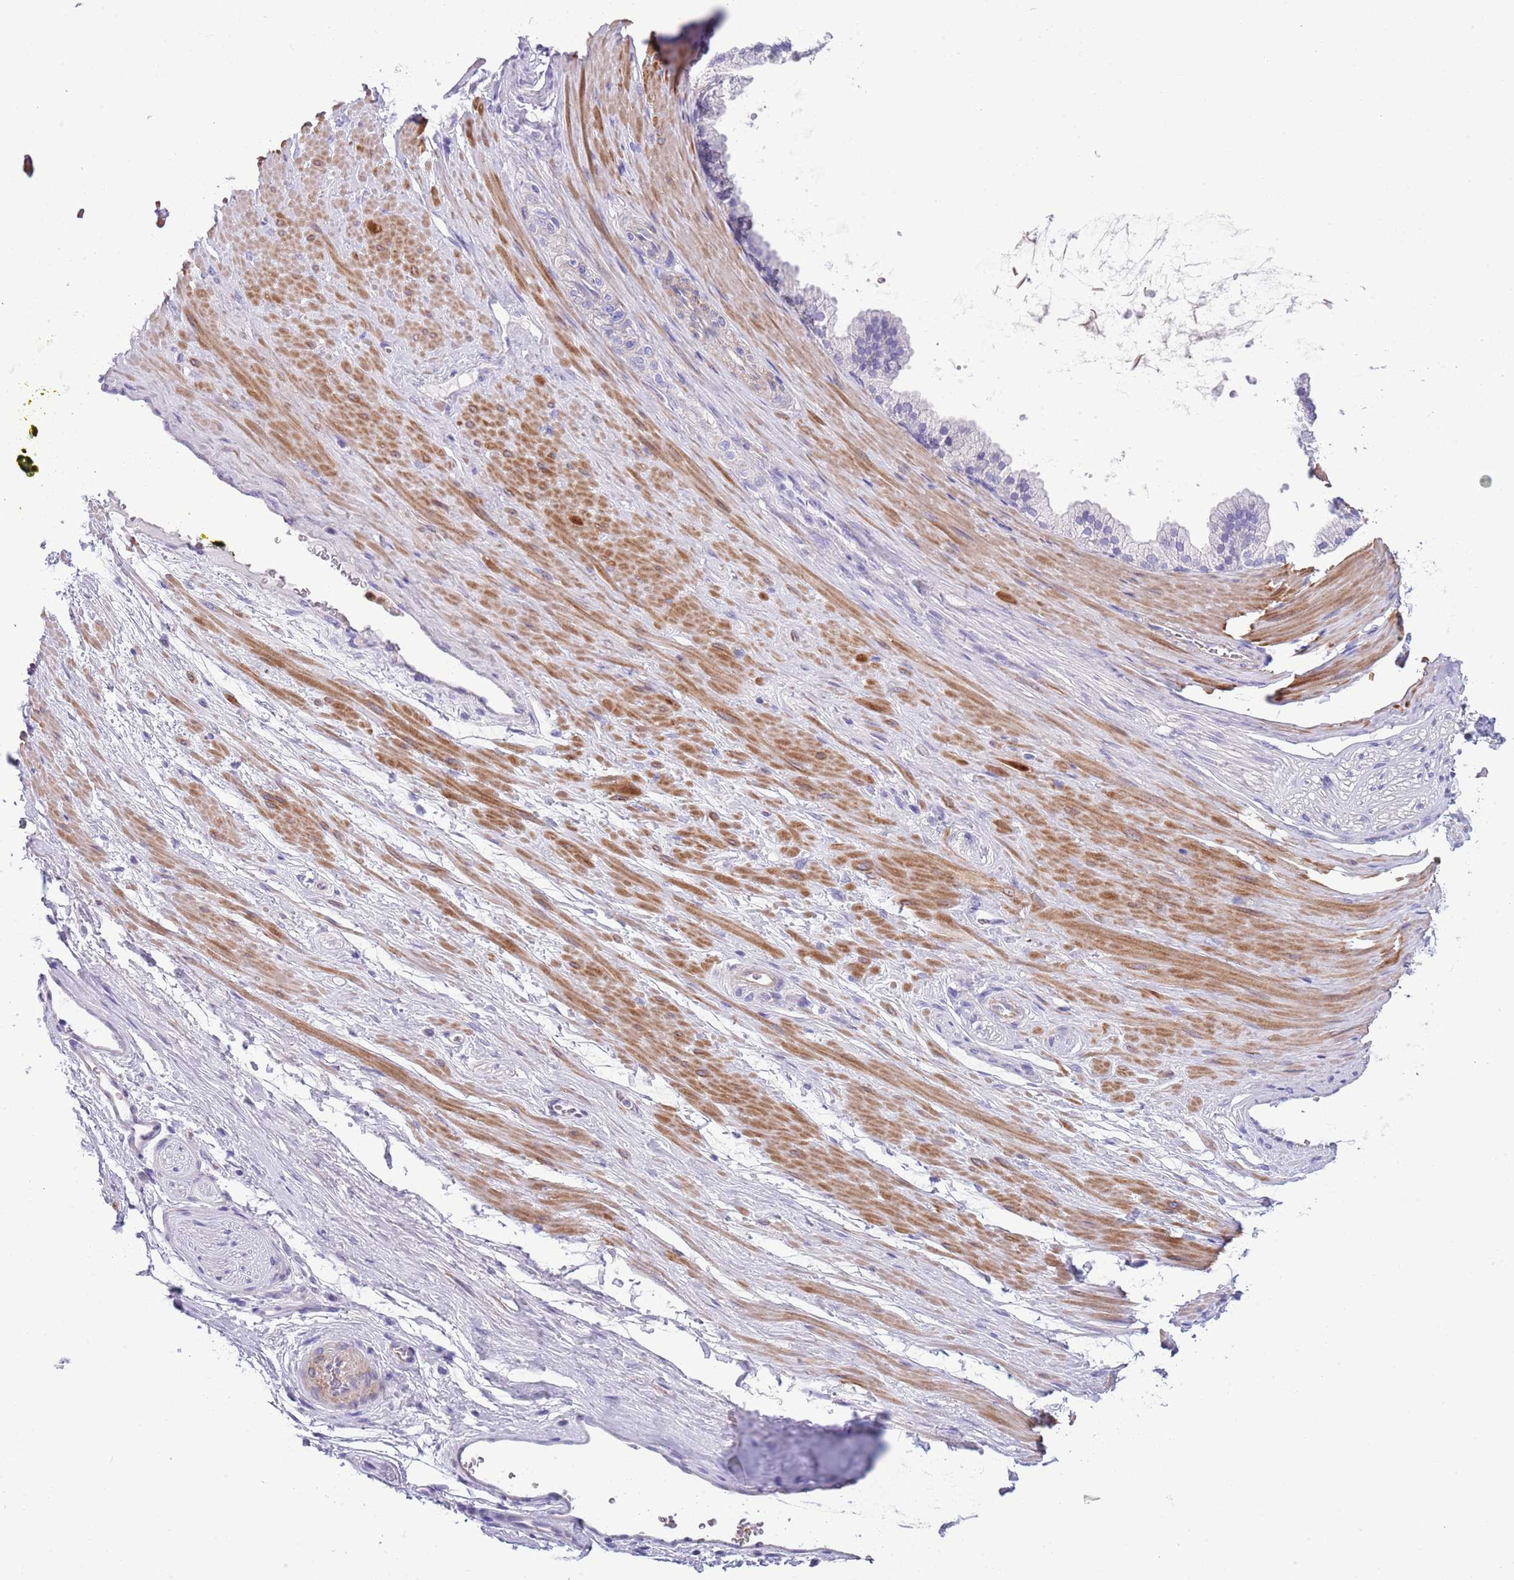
{"staining": {"intensity": "negative", "quantity": "none", "location": "none"}, "tissue": "adipose tissue", "cell_type": "Adipocytes", "image_type": "normal", "snomed": [{"axis": "morphology", "description": "Normal tissue, NOS"}, {"axis": "morphology", "description": "Adenocarcinoma, Low grade"}, {"axis": "topography", "description": "Prostate"}, {"axis": "topography", "description": "Peripheral nerve tissue"}], "caption": "IHC image of normal human adipose tissue stained for a protein (brown), which exhibits no expression in adipocytes.", "gene": "OR6M1", "patient": {"sex": "male", "age": 63}}